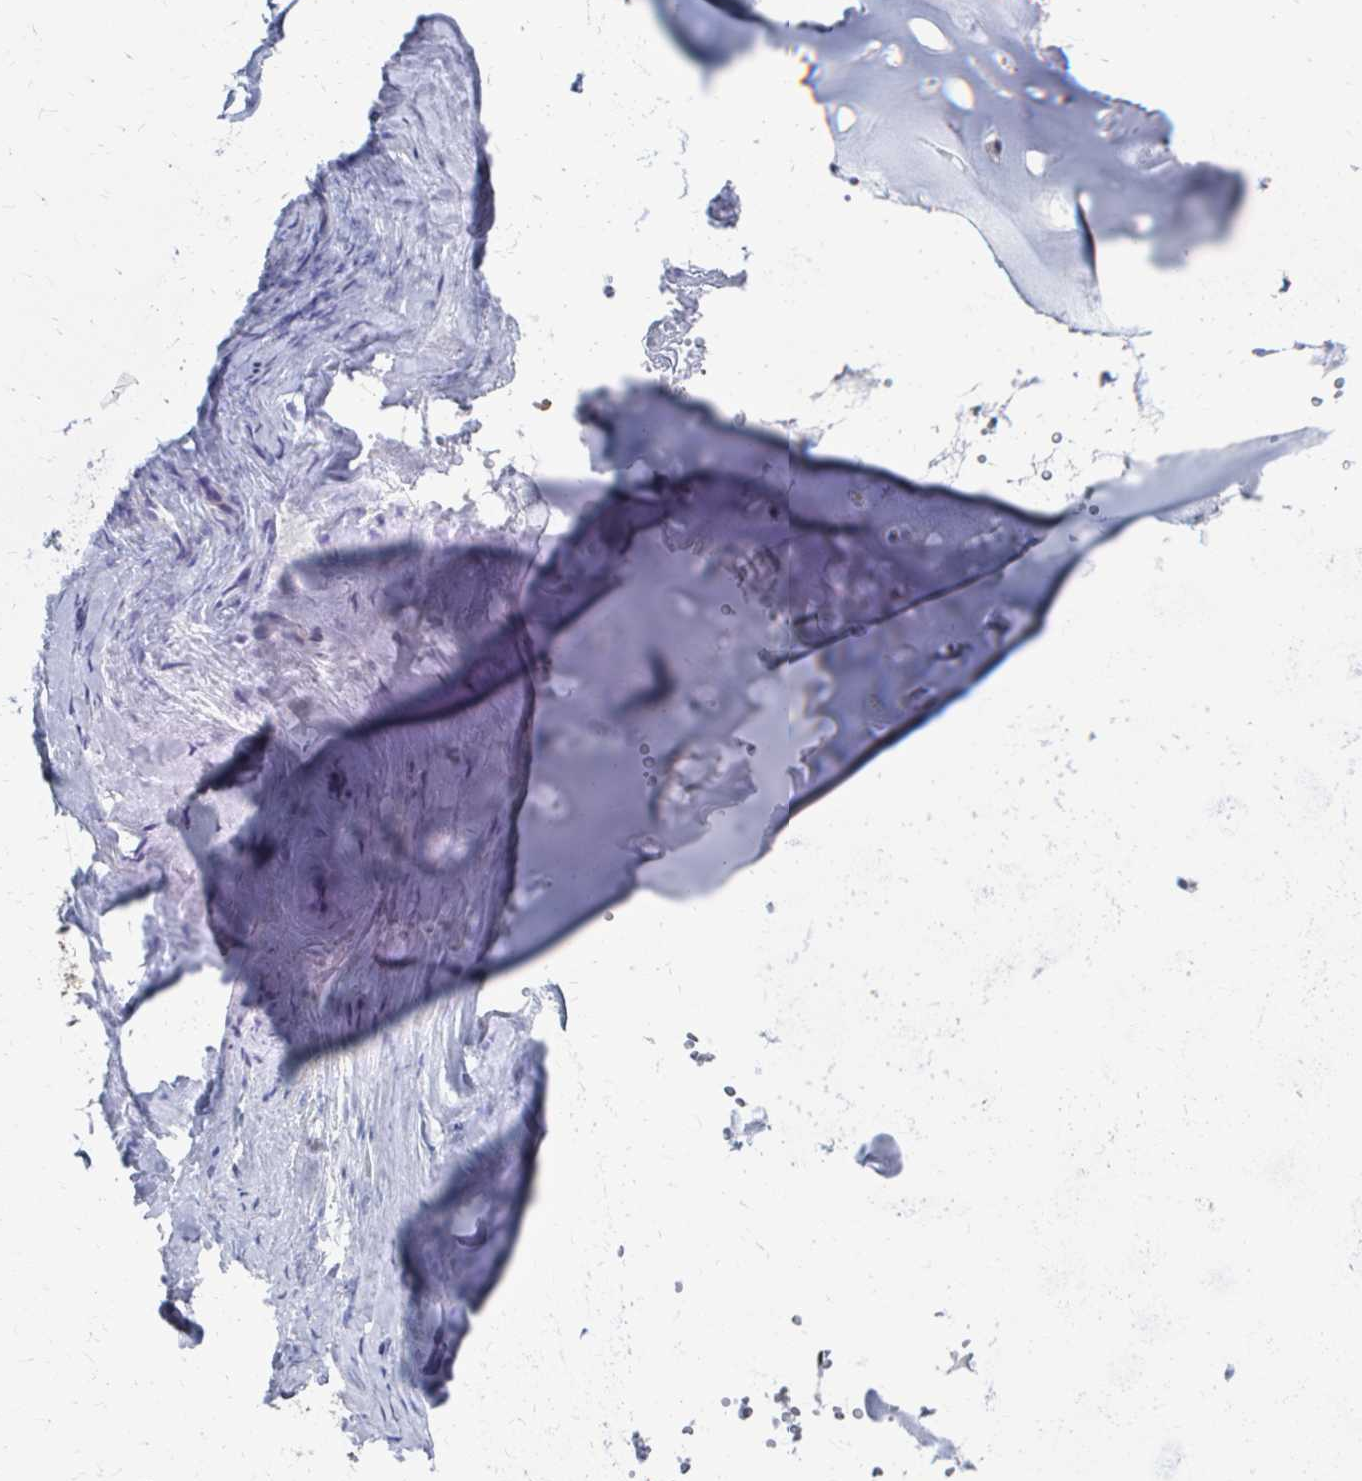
{"staining": {"intensity": "negative", "quantity": "none", "location": "none"}, "tissue": "soft tissue", "cell_type": "Chondrocytes", "image_type": "normal", "snomed": [{"axis": "morphology", "description": "Normal tissue, NOS"}, {"axis": "topography", "description": "Cartilage tissue"}, {"axis": "topography", "description": "Nasopharynx"}, {"axis": "topography", "description": "Thyroid gland"}], "caption": "Immunohistochemistry histopathology image of benign soft tissue stained for a protein (brown), which reveals no positivity in chondrocytes.", "gene": "PLEKHG7", "patient": {"sex": "male", "age": 63}}